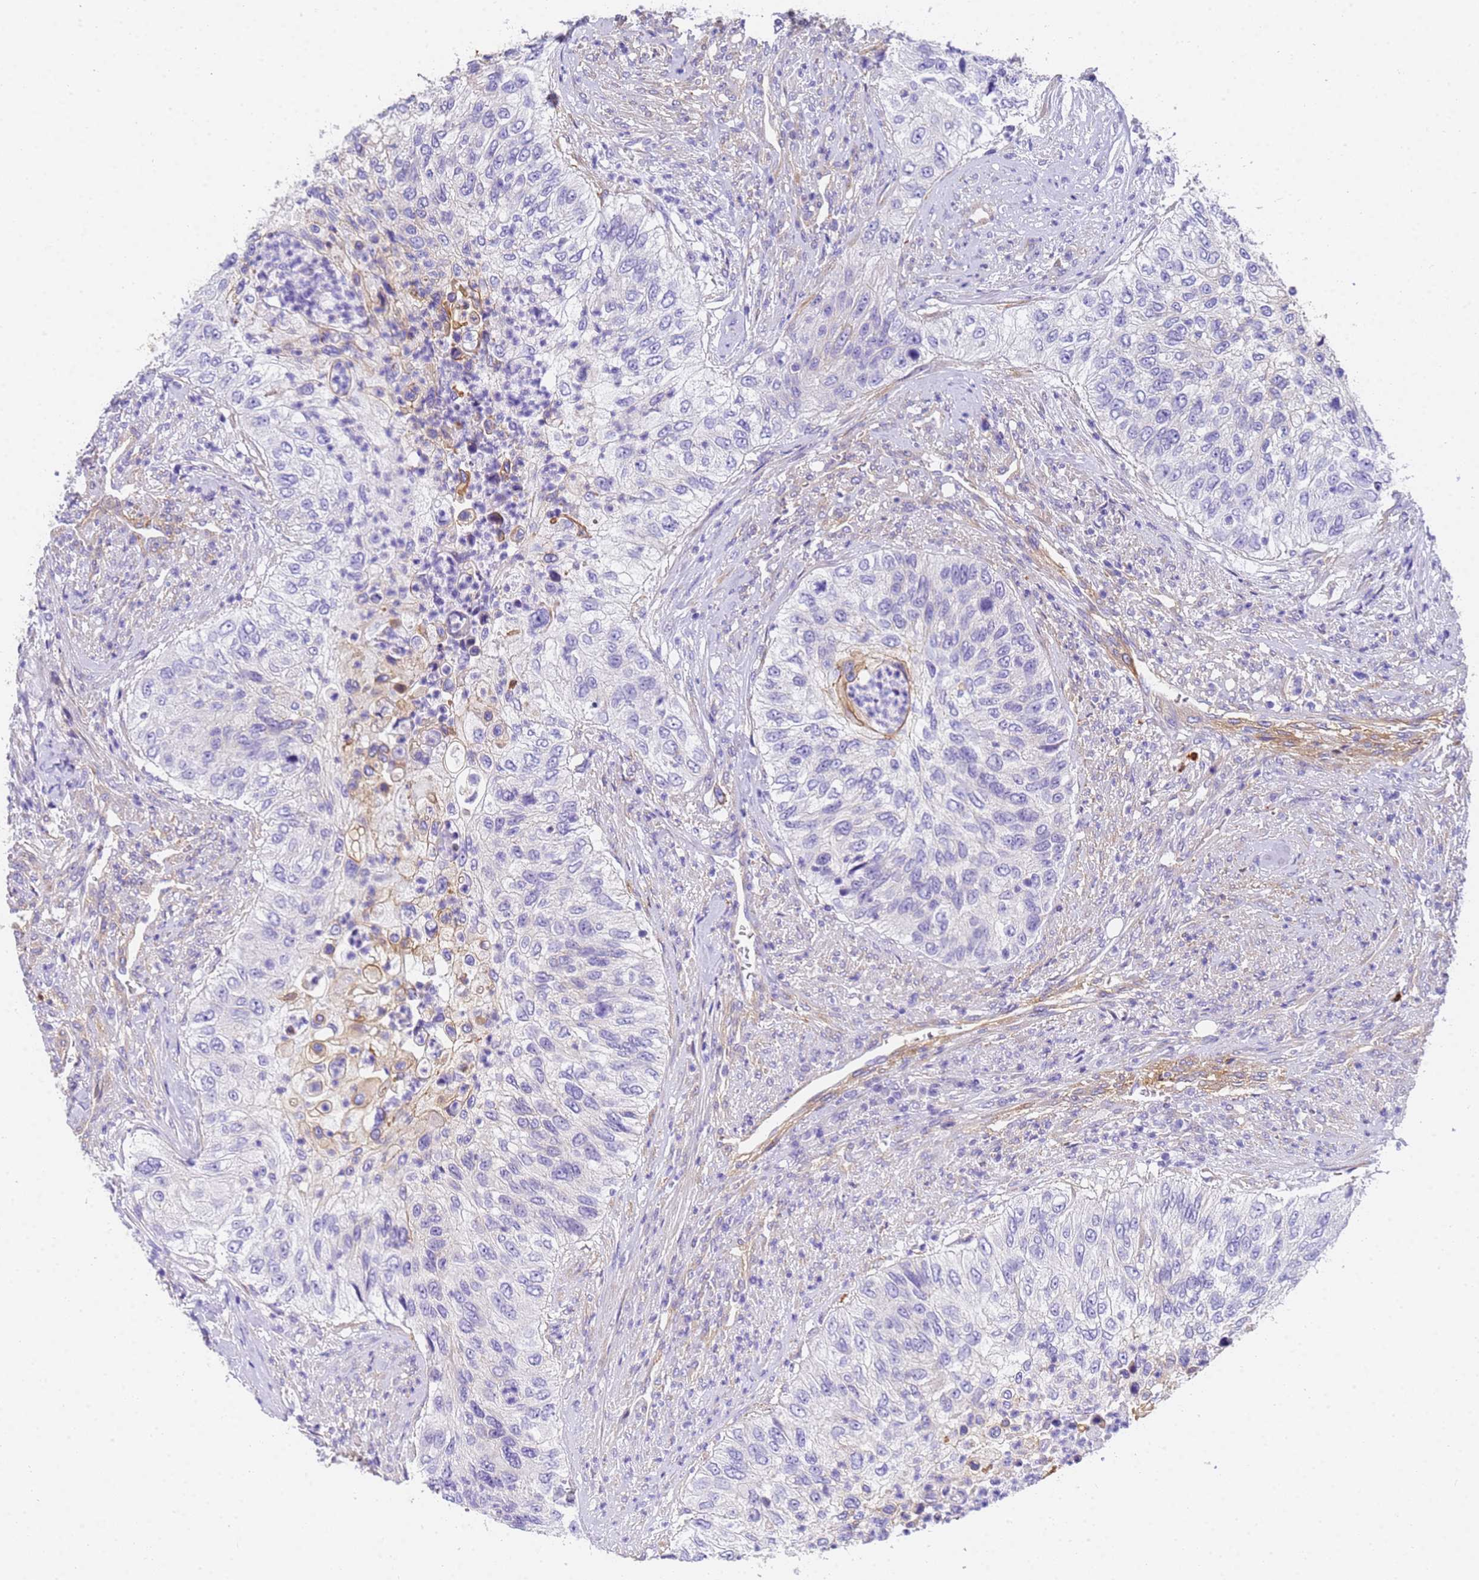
{"staining": {"intensity": "weak", "quantity": "<25%", "location": "cytoplasmic/membranous"}, "tissue": "urothelial cancer", "cell_type": "Tumor cells", "image_type": "cancer", "snomed": [{"axis": "morphology", "description": "Urothelial carcinoma, High grade"}, {"axis": "topography", "description": "Urinary bladder"}], "caption": "Urothelial cancer stained for a protein using immunohistochemistry (IHC) shows no positivity tumor cells.", "gene": "MVB12A", "patient": {"sex": "female", "age": 60}}